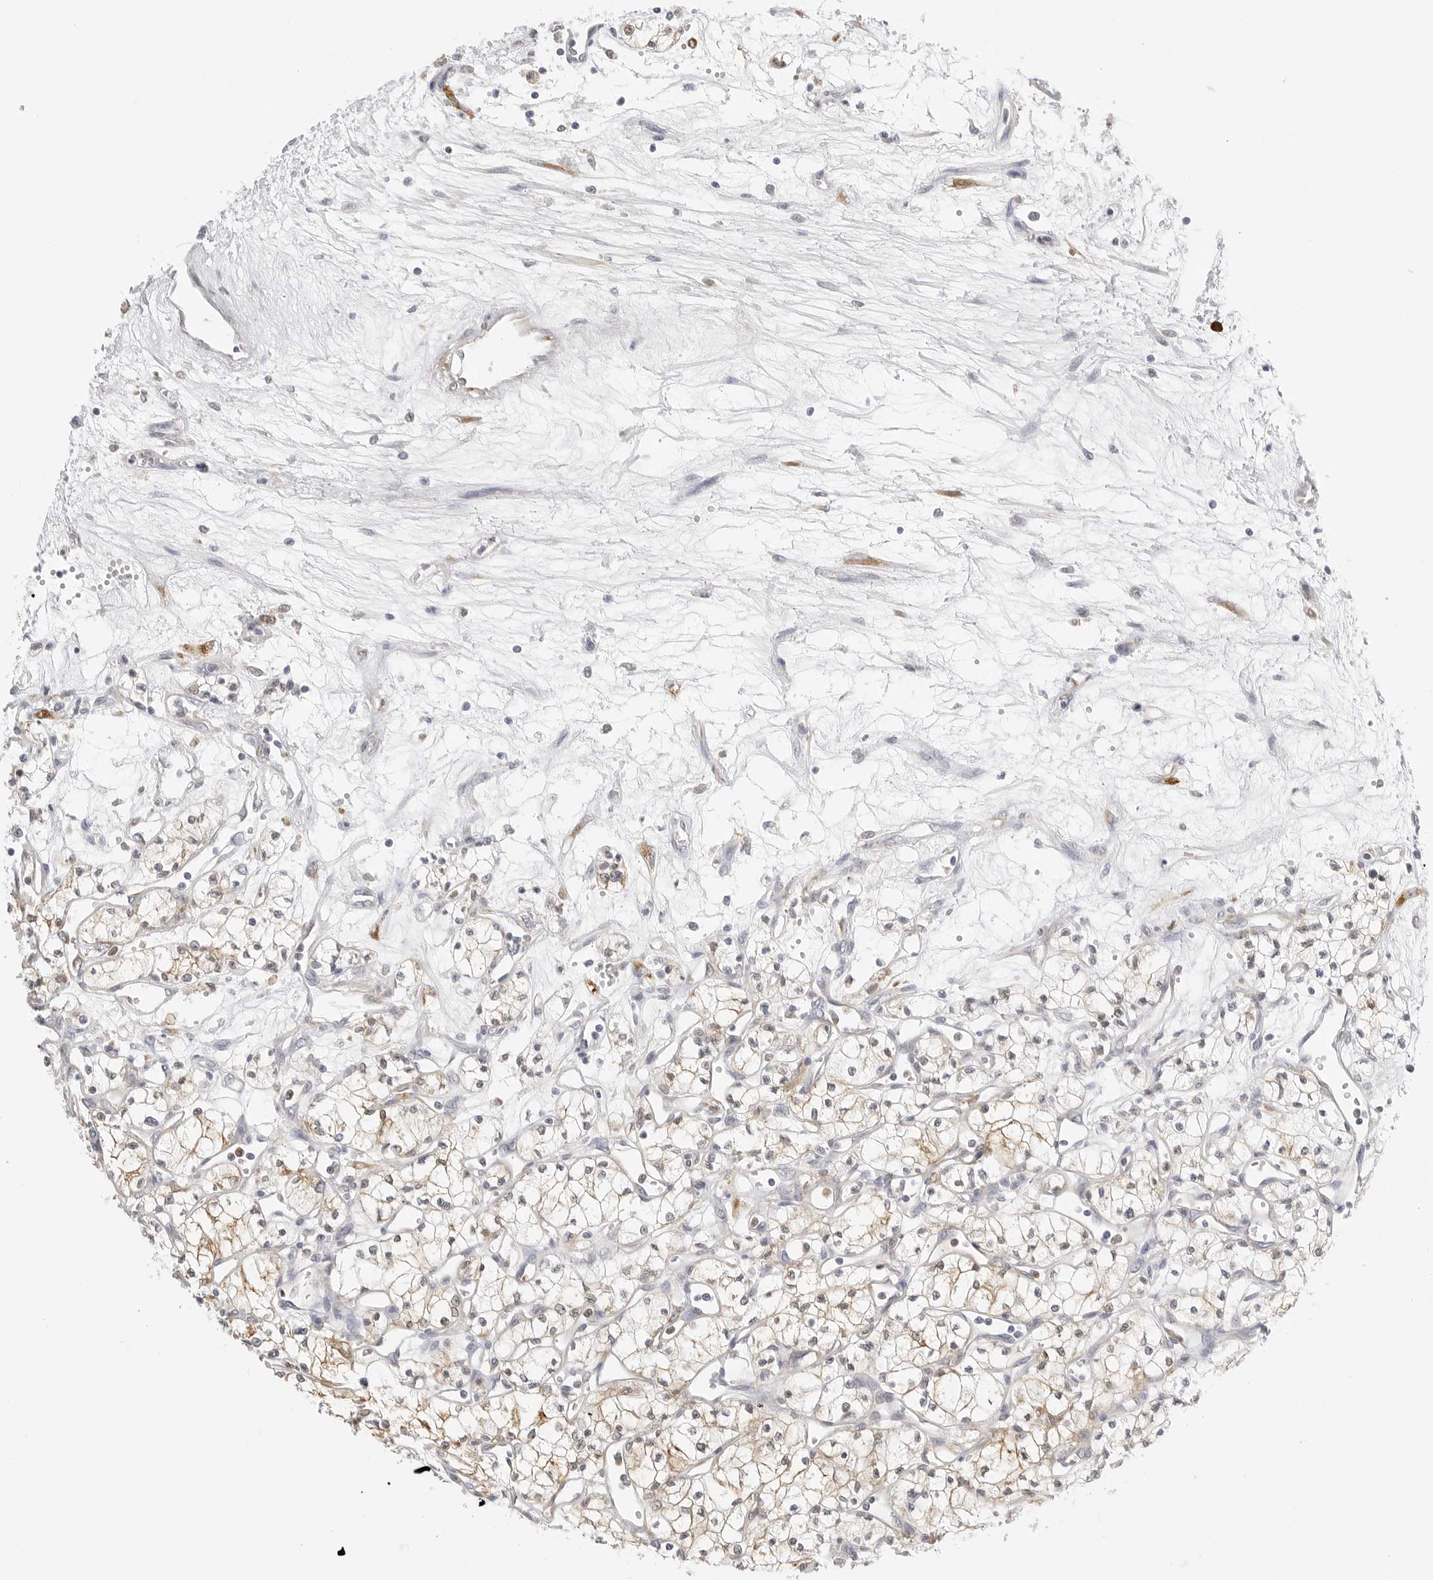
{"staining": {"intensity": "moderate", "quantity": "25%-75%", "location": "cytoplasmic/membranous"}, "tissue": "renal cancer", "cell_type": "Tumor cells", "image_type": "cancer", "snomed": [{"axis": "morphology", "description": "Adenocarcinoma, NOS"}, {"axis": "topography", "description": "Kidney"}], "caption": "Immunohistochemistry (IHC) (DAB) staining of human renal cancer reveals moderate cytoplasmic/membranous protein positivity in approximately 25%-75% of tumor cells.", "gene": "THEM4", "patient": {"sex": "male", "age": 59}}